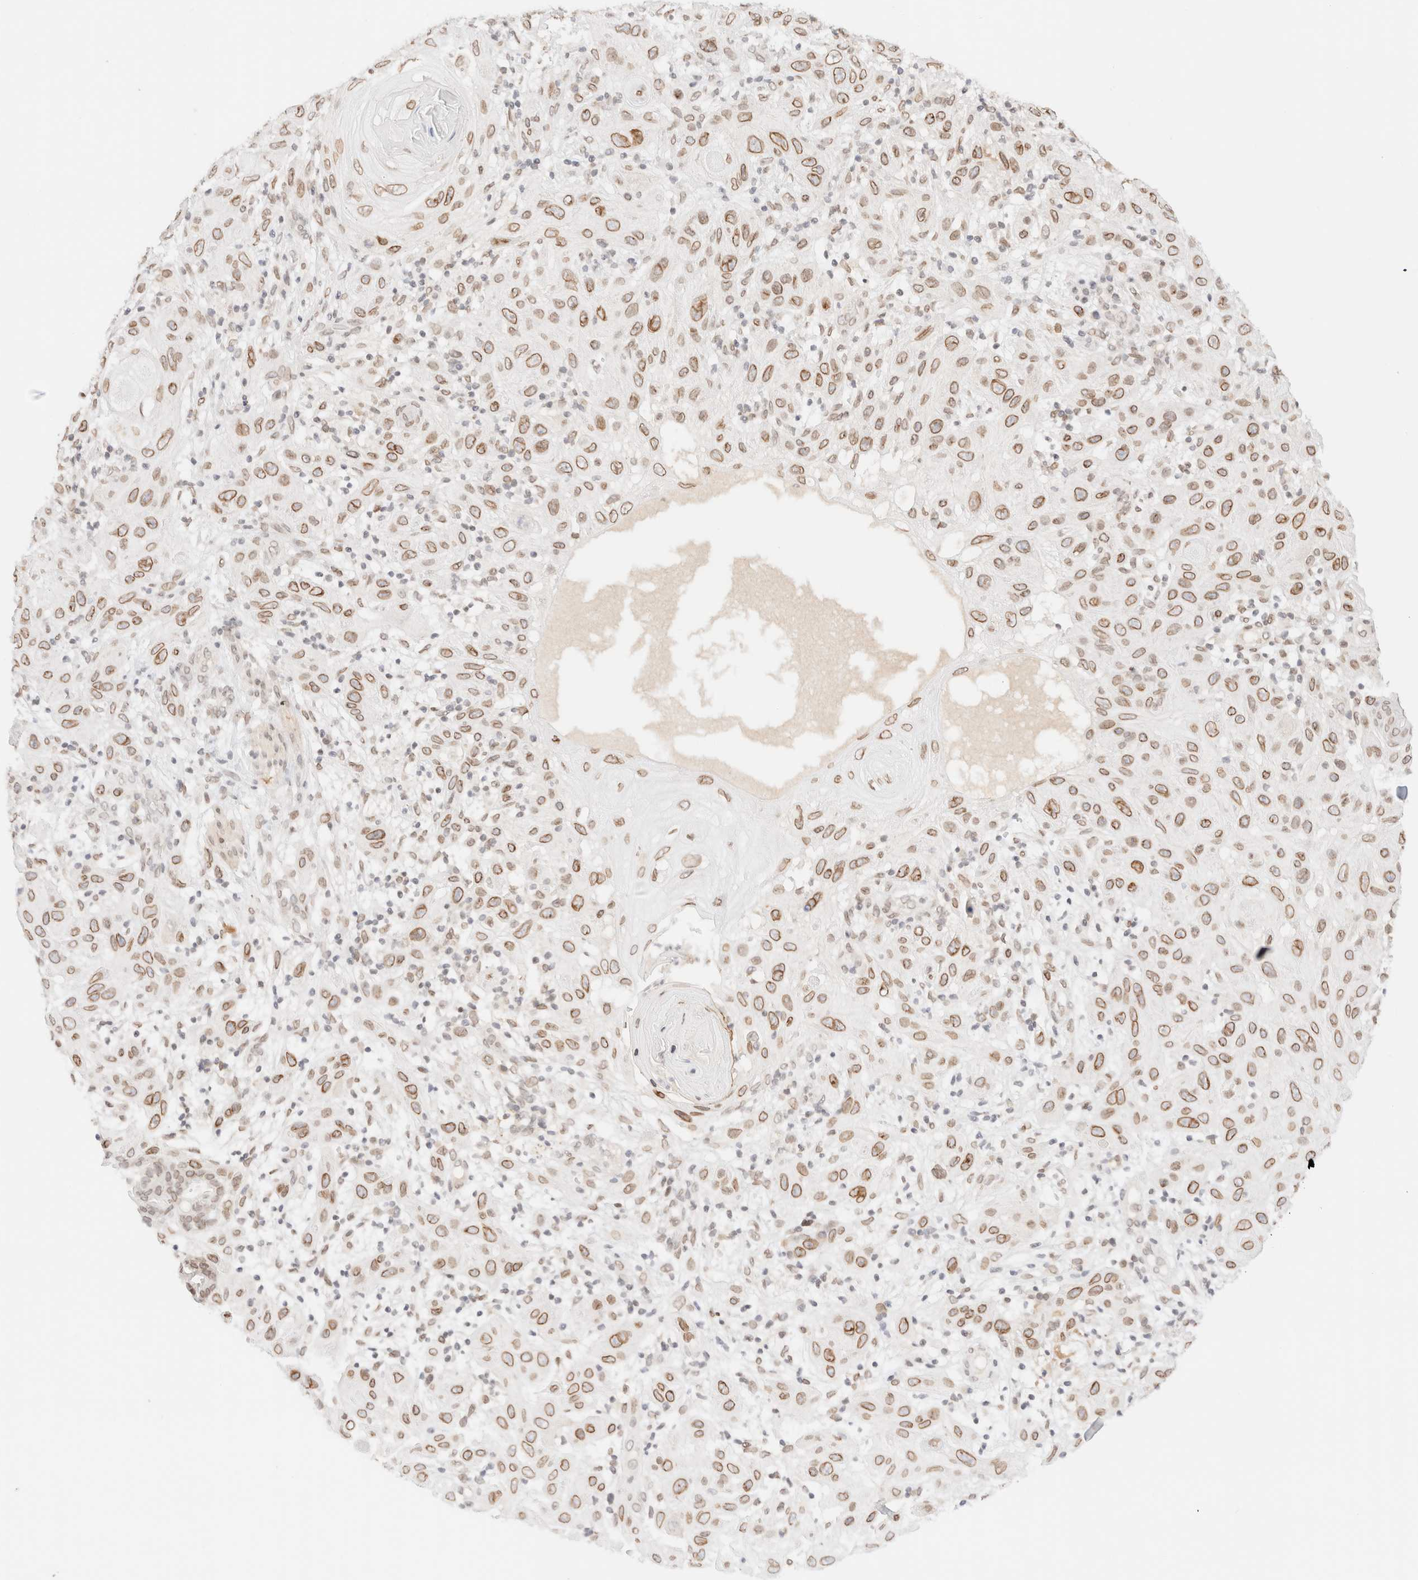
{"staining": {"intensity": "moderate", "quantity": ">75%", "location": "cytoplasmic/membranous,nuclear"}, "tissue": "skin cancer", "cell_type": "Tumor cells", "image_type": "cancer", "snomed": [{"axis": "morphology", "description": "Normal tissue, NOS"}, {"axis": "morphology", "description": "Squamous cell carcinoma, NOS"}, {"axis": "topography", "description": "Skin"}], "caption": "Tumor cells exhibit medium levels of moderate cytoplasmic/membranous and nuclear positivity in about >75% of cells in human squamous cell carcinoma (skin). (Brightfield microscopy of DAB IHC at high magnification).", "gene": "ZNF770", "patient": {"sex": "female", "age": 96}}